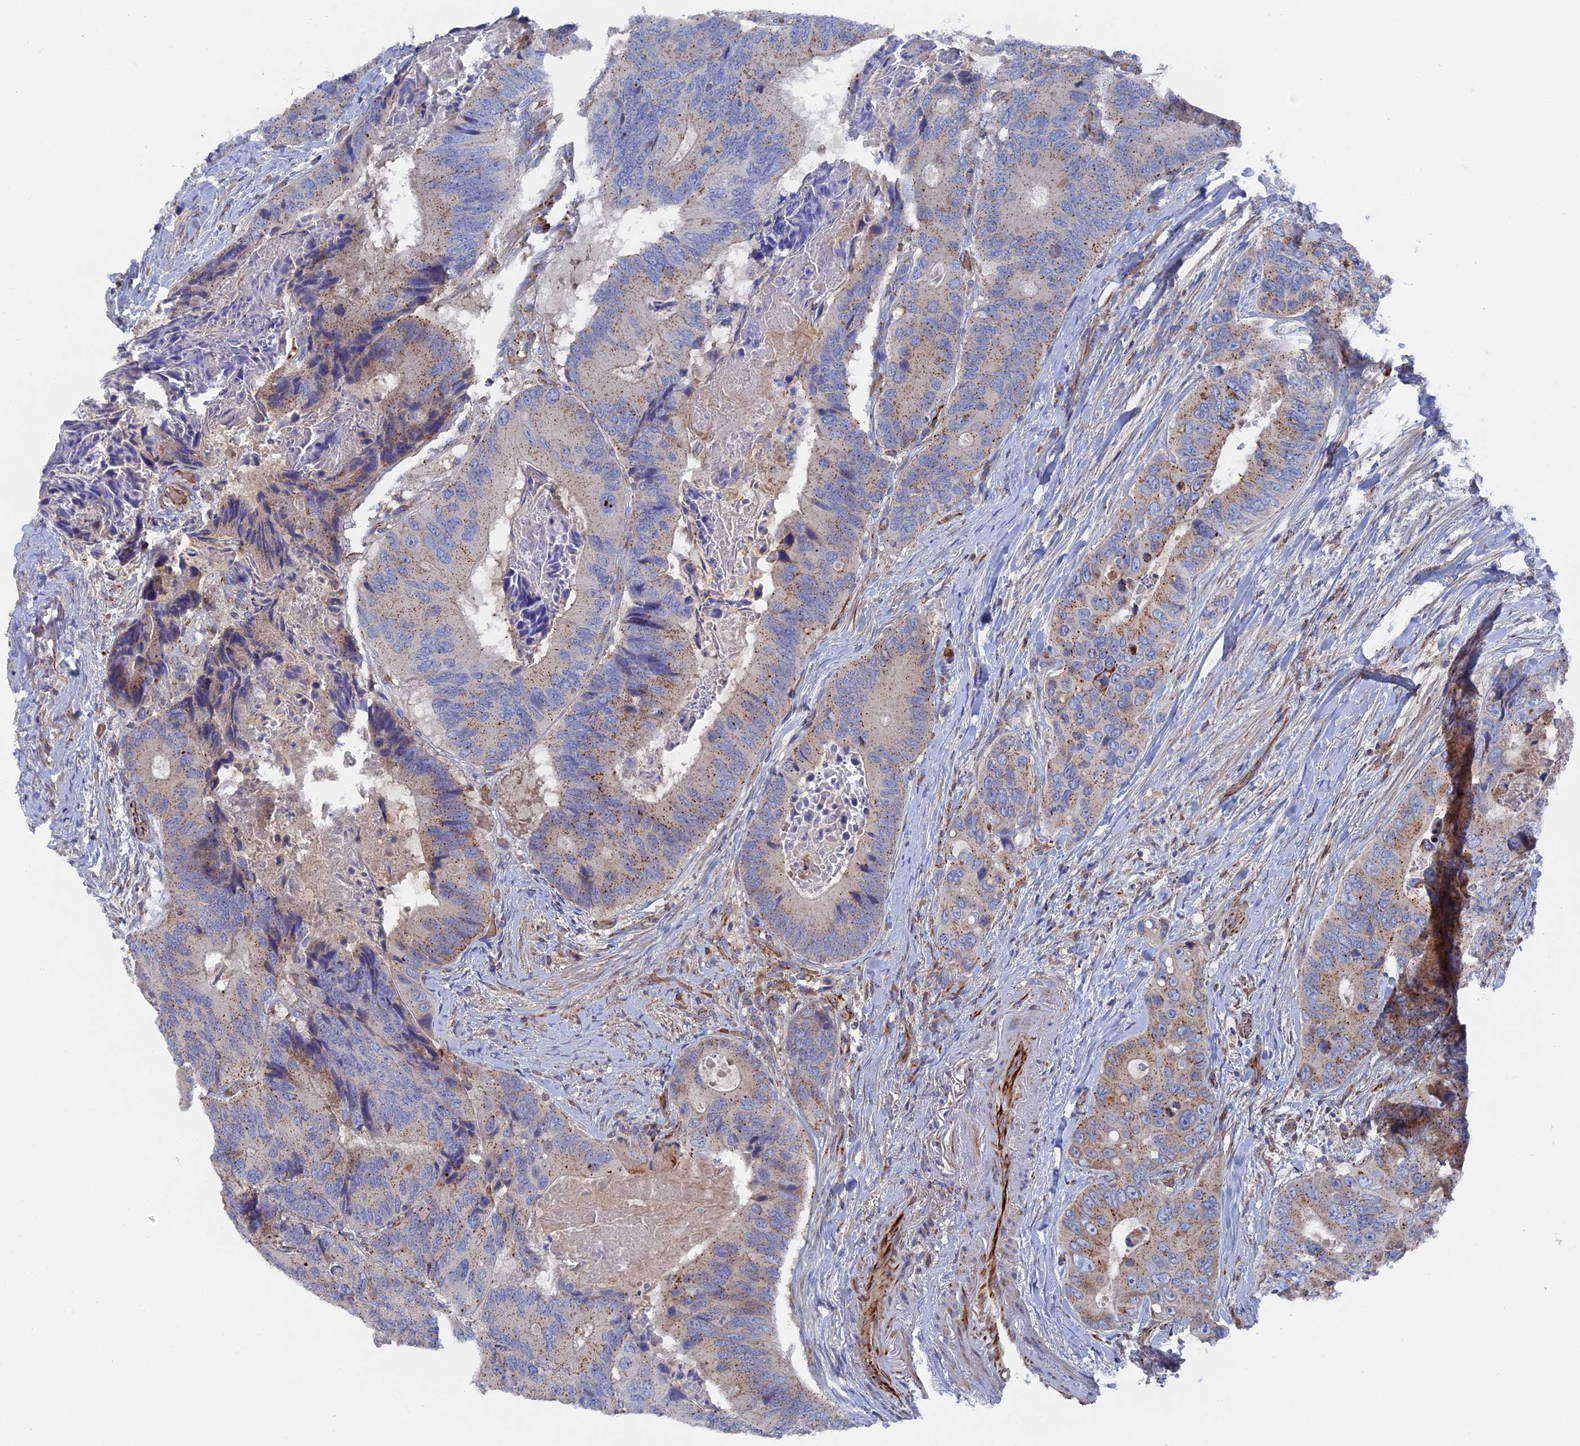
{"staining": {"intensity": "moderate", "quantity": "25%-75%", "location": "cytoplasmic/membranous"}, "tissue": "colorectal cancer", "cell_type": "Tumor cells", "image_type": "cancer", "snomed": [{"axis": "morphology", "description": "Adenocarcinoma, NOS"}, {"axis": "topography", "description": "Colon"}], "caption": "Immunohistochemistry (DAB) staining of colorectal cancer (adenocarcinoma) exhibits moderate cytoplasmic/membranous protein staining in approximately 25%-75% of tumor cells. (brown staining indicates protein expression, while blue staining denotes nuclei).", "gene": "SMG9", "patient": {"sex": "male", "age": 84}}